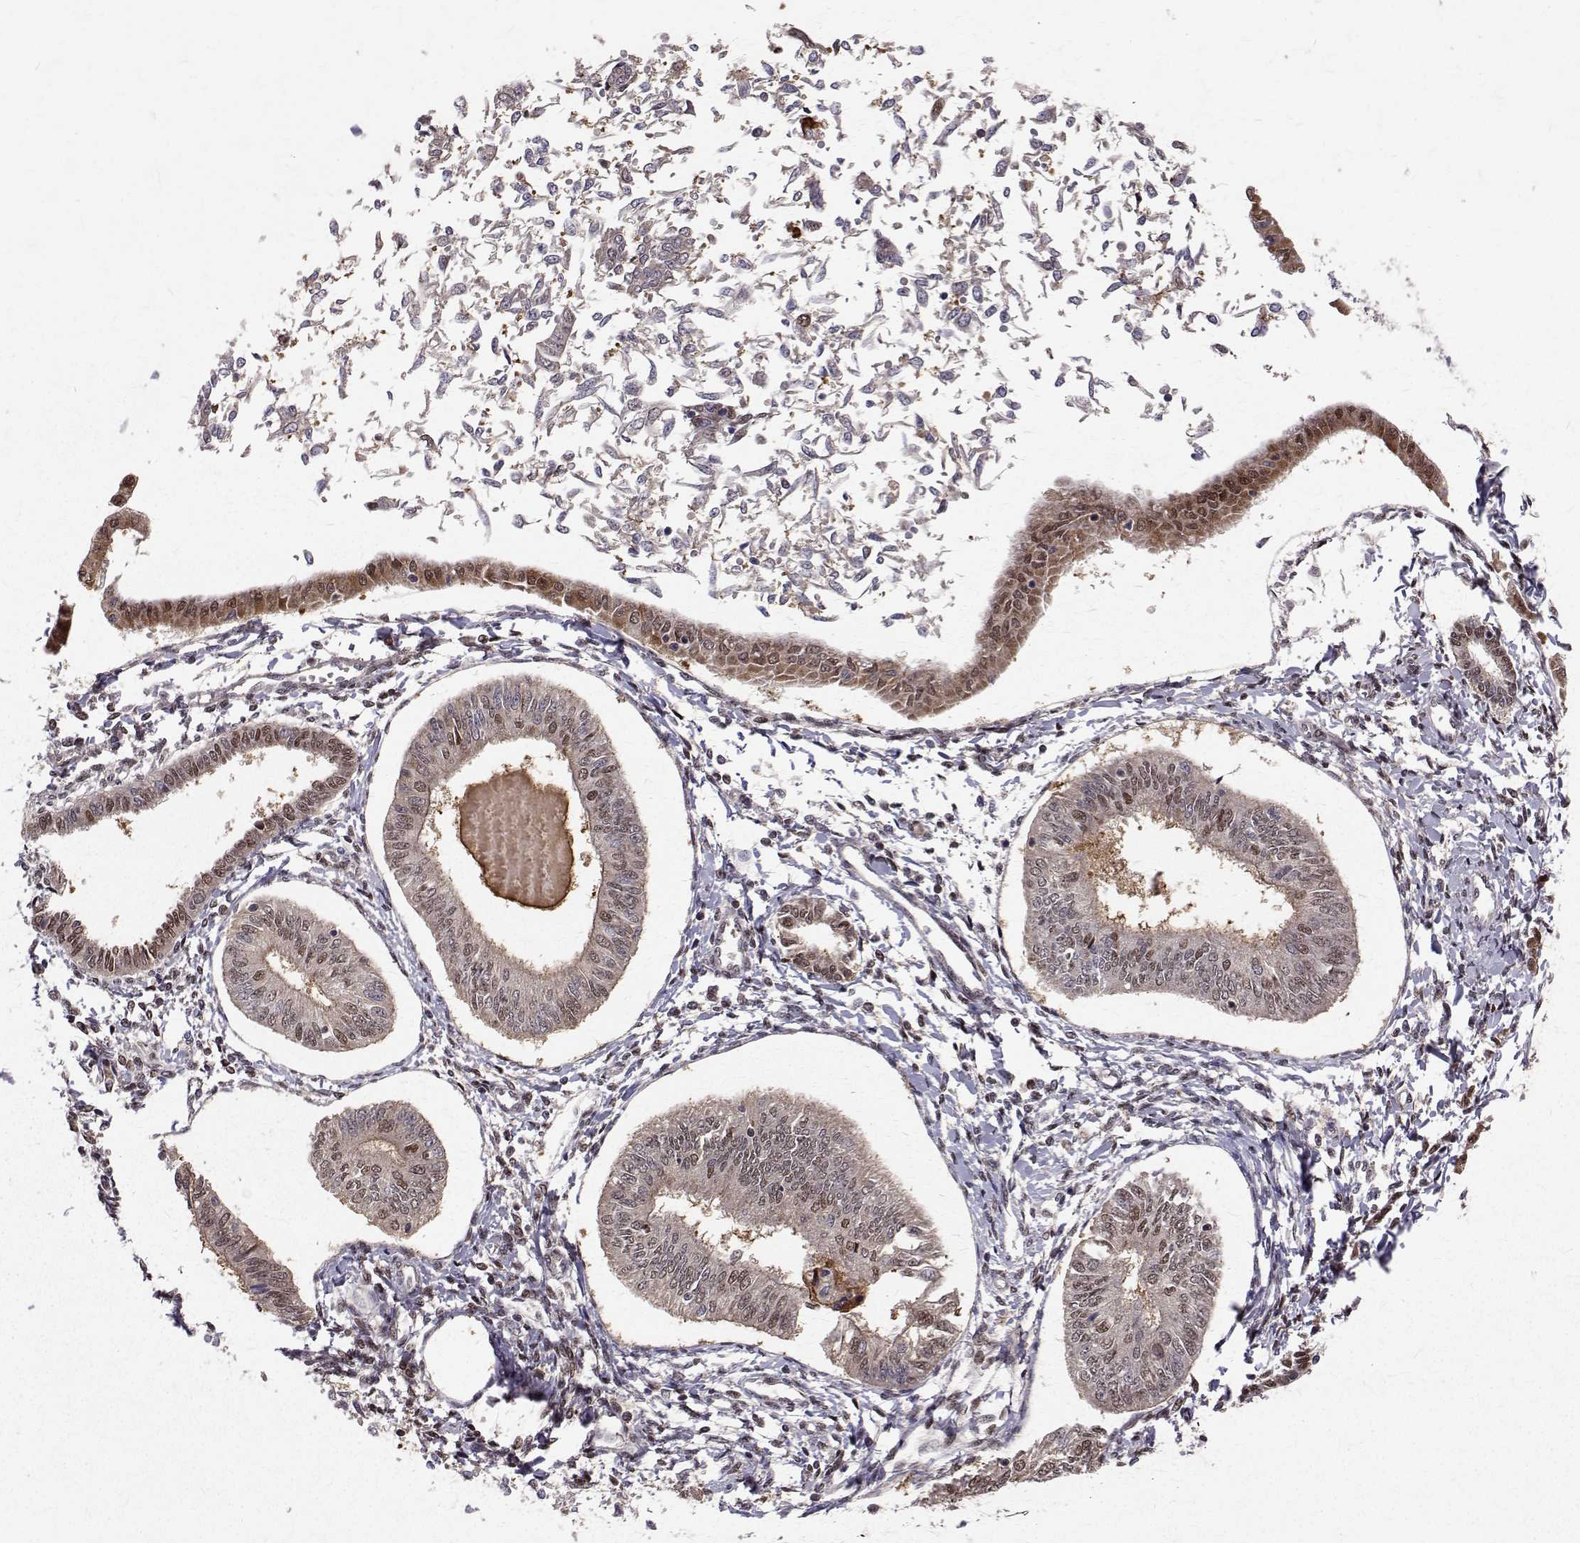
{"staining": {"intensity": "weak", "quantity": "25%-75%", "location": "cytoplasmic/membranous,nuclear"}, "tissue": "endometrial cancer", "cell_type": "Tumor cells", "image_type": "cancer", "snomed": [{"axis": "morphology", "description": "Adenocarcinoma, NOS"}, {"axis": "topography", "description": "Endometrium"}], "caption": "Protein expression analysis of endometrial adenocarcinoma shows weak cytoplasmic/membranous and nuclear staining in about 25%-75% of tumor cells.", "gene": "NIF3L1", "patient": {"sex": "female", "age": 58}}